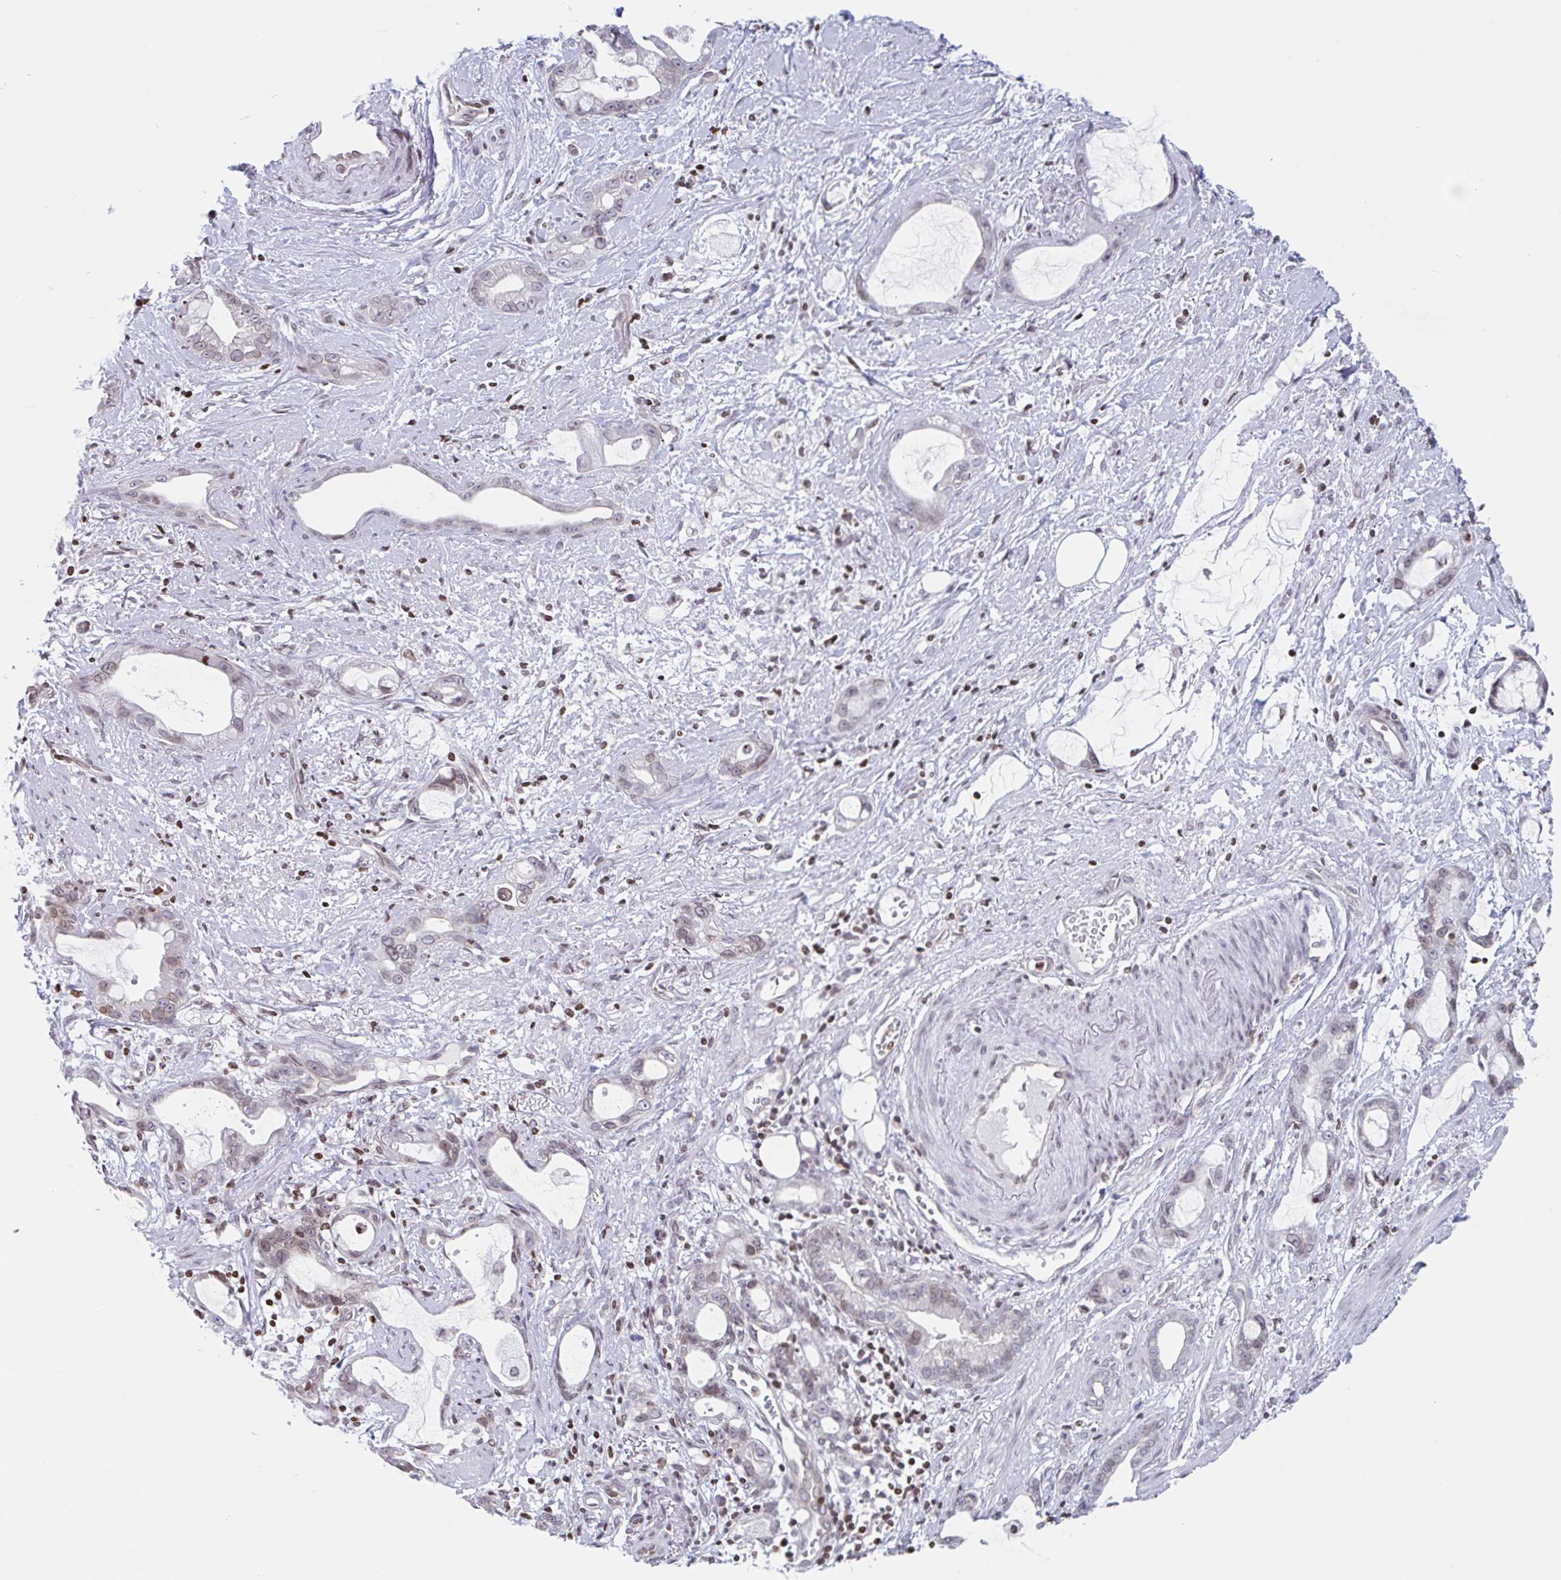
{"staining": {"intensity": "weak", "quantity": ">75%", "location": "nuclear"}, "tissue": "stomach cancer", "cell_type": "Tumor cells", "image_type": "cancer", "snomed": [{"axis": "morphology", "description": "Adenocarcinoma, NOS"}, {"axis": "topography", "description": "Stomach"}], "caption": "Tumor cells display low levels of weak nuclear positivity in about >75% of cells in human adenocarcinoma (stomach).", "gene": "NOL6", "patient": {"sex": "male", "age": 55}}